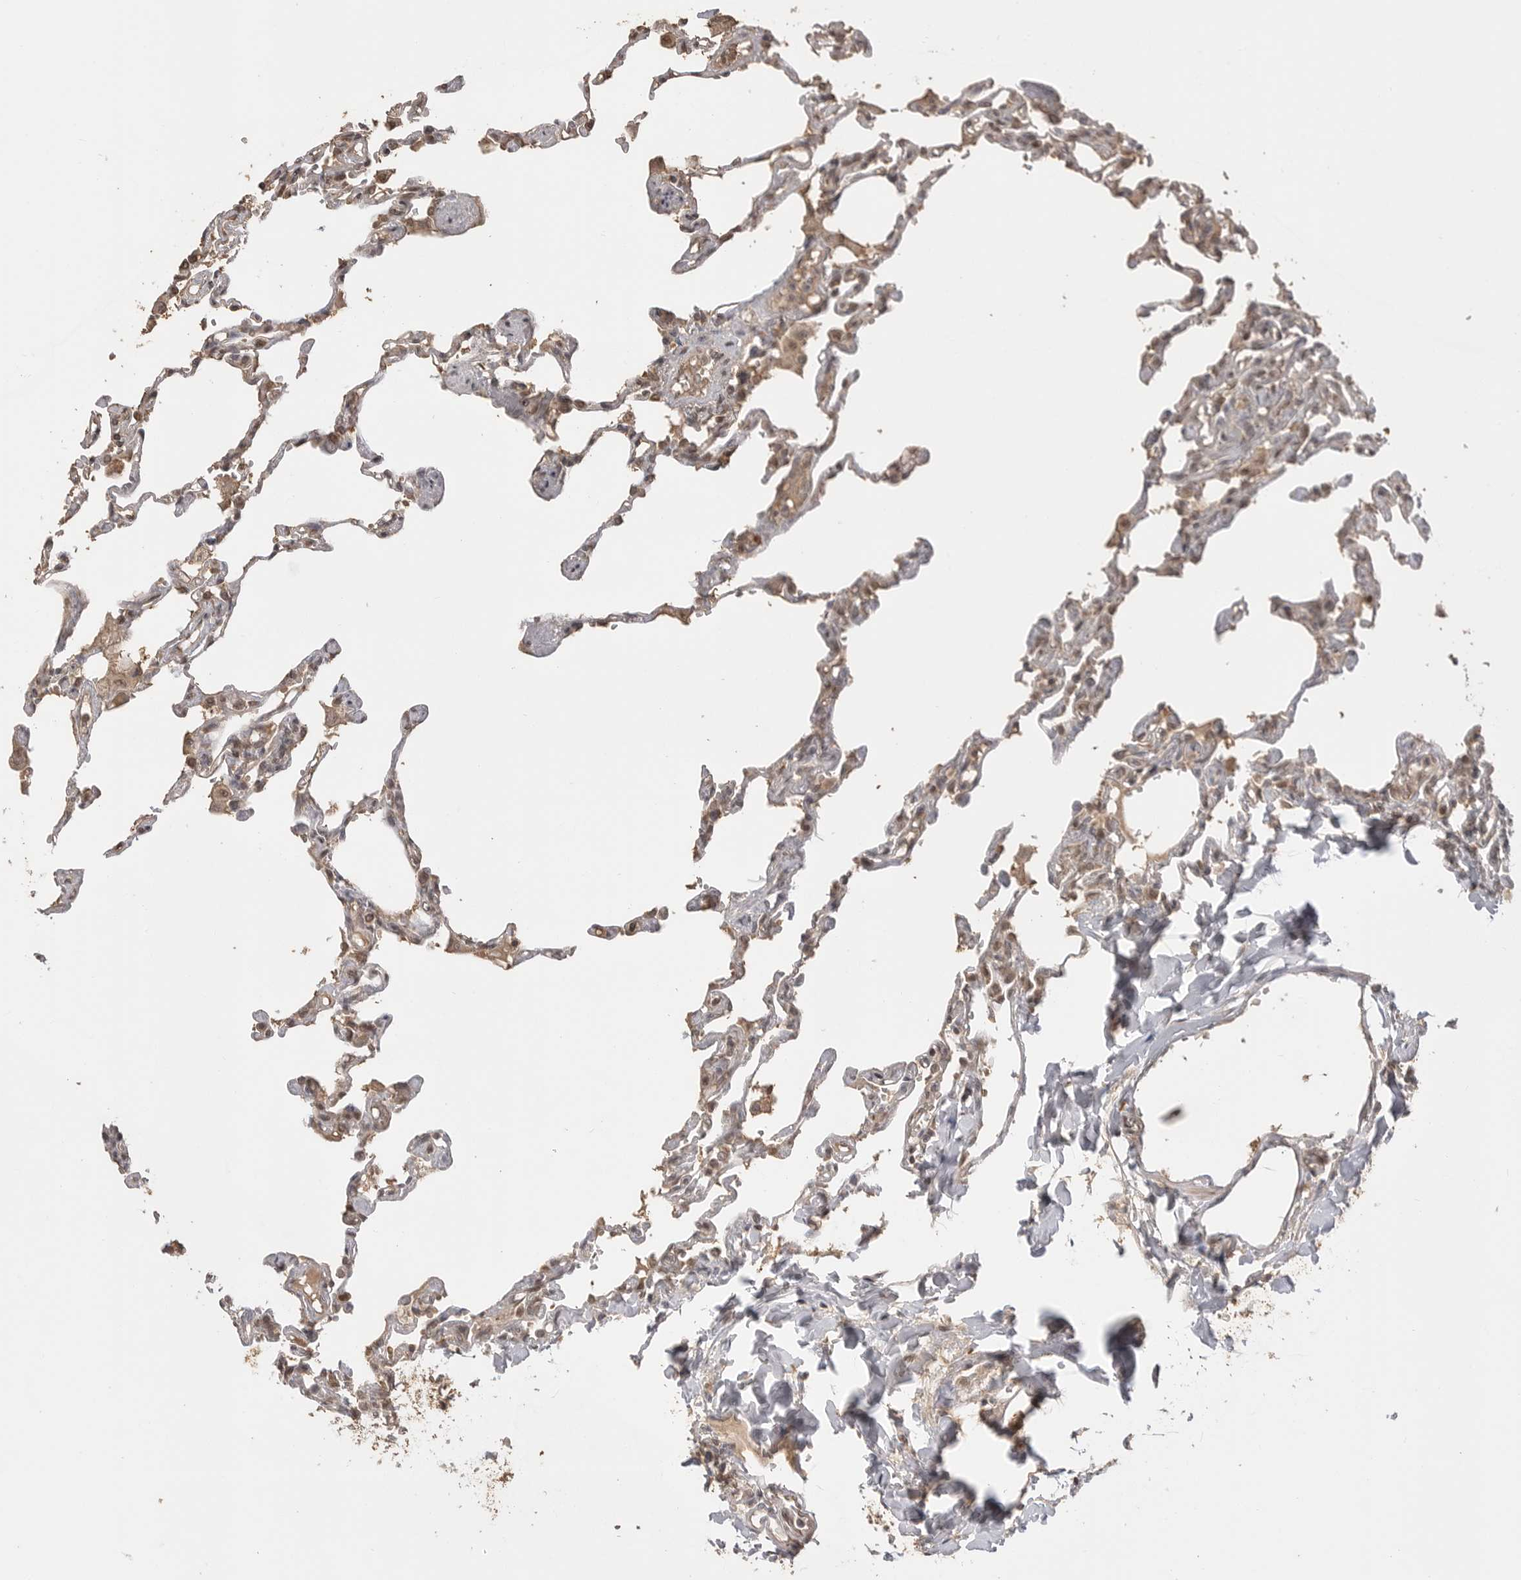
{"staining": {"intensity": "weak", "quantity": "25%-75%", "location": "cytoplasmic/membranous"}, "tissue": "lung", "cell_type": "Alveolar cells", "image_type": "normal", "snomed": [{"axis": "morphology", "description": "Normal tissue, NOS"}, {"axis": "topography", "description": "Lung"}], "caption": "IHC (DAB) staining of normal human lung shows weak cytoplasmic/membranous protein positivity in about 25%-75% of alveolar cells.", "gene": "ASPSCR1", "patient": {"sex": "male", "age": 21}}